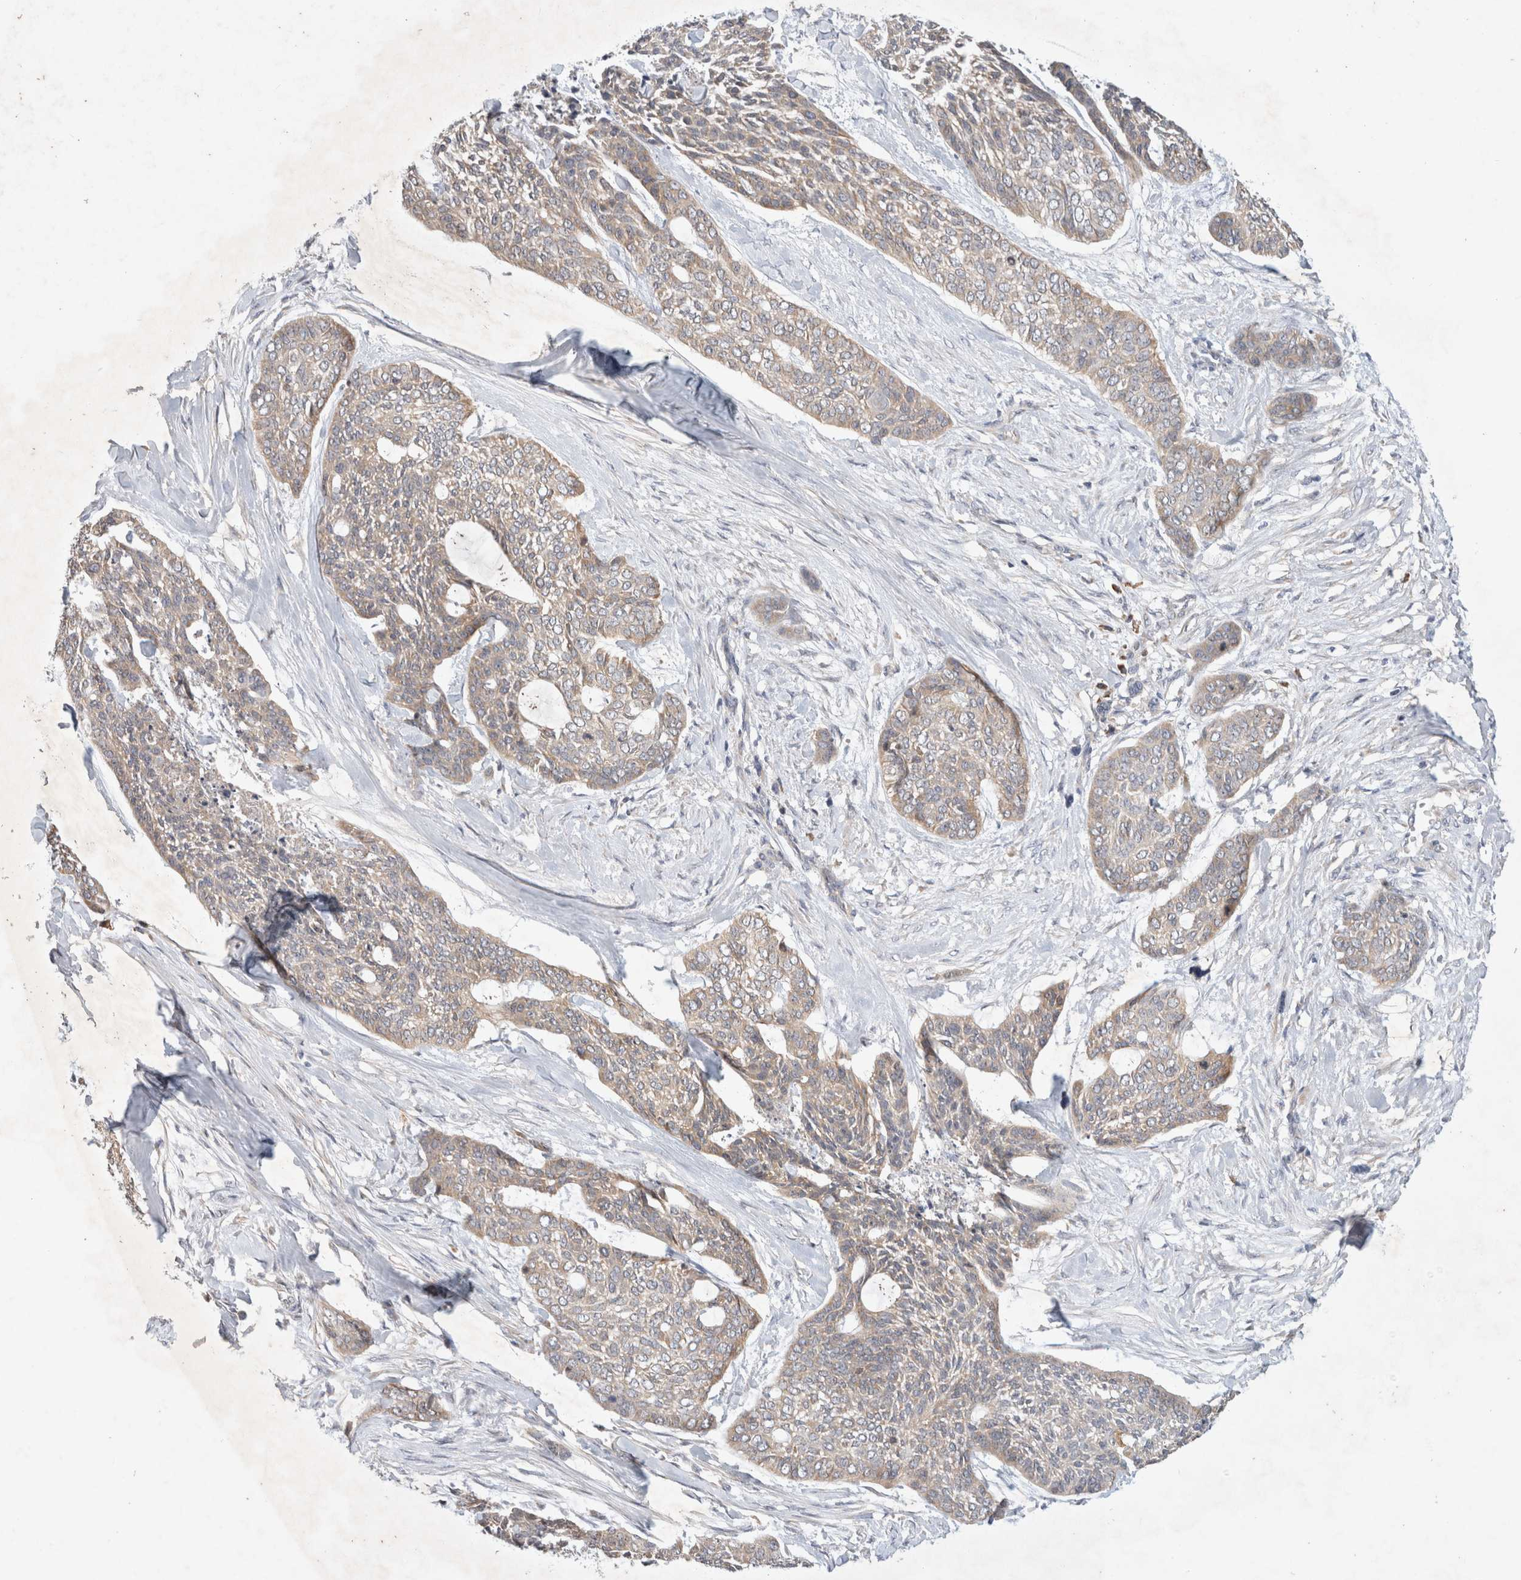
{"staining": {"intensity": "weak", "quantity": "25%-75%", "location": "cytoplasmic/membranous"}, "tissue": "skin cancer", "cell_type": "Tumor cells", "image_type": "cancer", "snomed": [{"axis": "morphology", "description": "Basal cell carcinoma"}, {"axis": "topography", "description": "Skin"}], "caption": "This is a histology image of immunohistochemistry (IHC) staining of basal cell carcinoma (skin), which shows weak expression in the cytoplasmic/membranous of tumor cells.", "gene": "NEDD4L", "patient": {"sex": "female", "age": 64}}